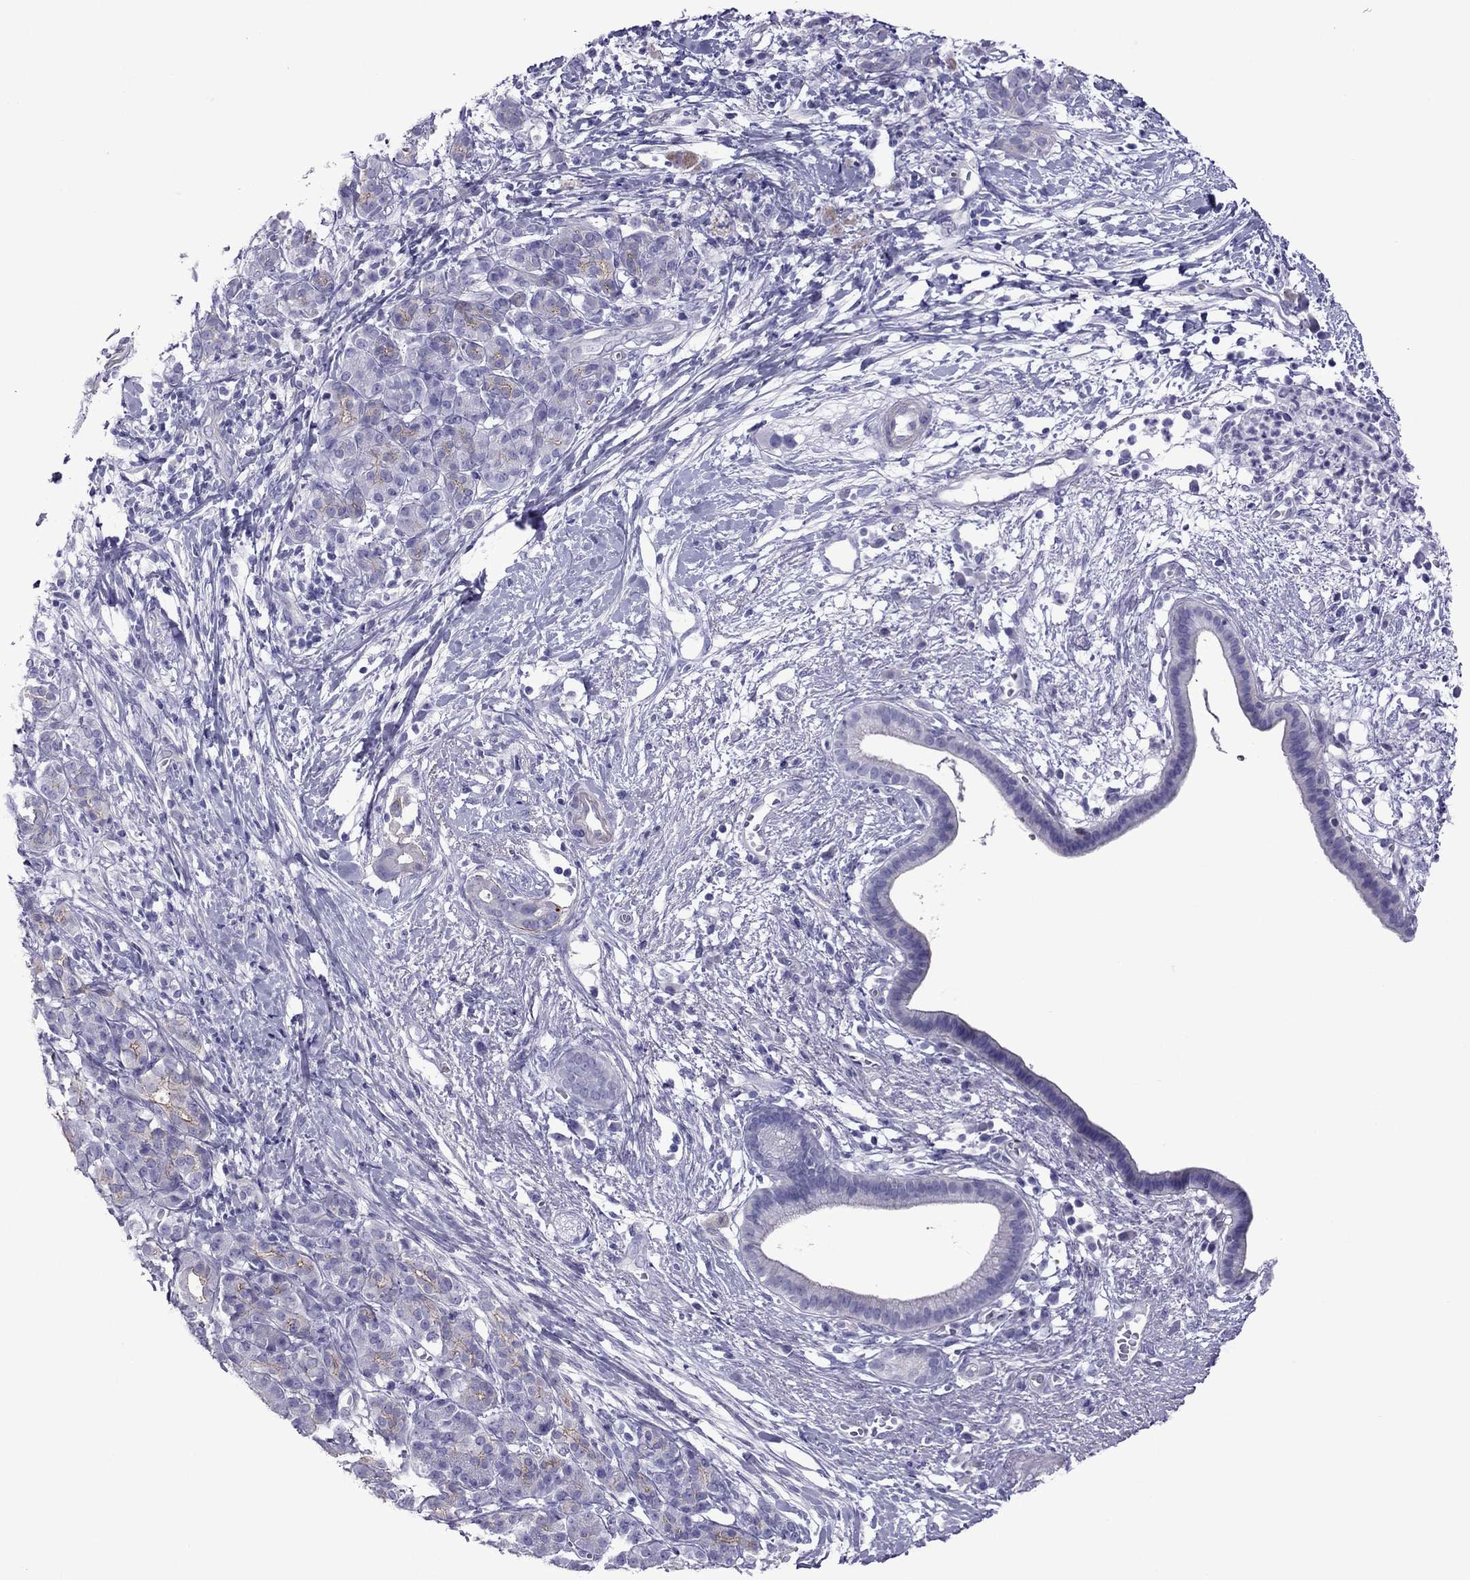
{"staining": {"intensity": "moderate", "quantity": "25%-75%", "location": "cytoplasmic/membranous"}, "tissue": "pancreatic cancer", "cell_type": "Tumor cells", "image_type": "cancer", "snomed": [{"axis": "morphology", "description": "Adenocarcinoma, NOS"}, {"axis": "topography", "description": "Pancreas"}], "caption": "IHC photomicrograph of neoplastic tissue: adenocarcinoma (pancreatic) stained using immunohistochemistry shows medium levels of moderate protein expression localized specifically in the cytoplasmic/membranous of tumor cells, appearing as a cytoplasmic/membranous brown color.", "gene": "MYL11", "patient": {"sex": "male", "age": 61}}